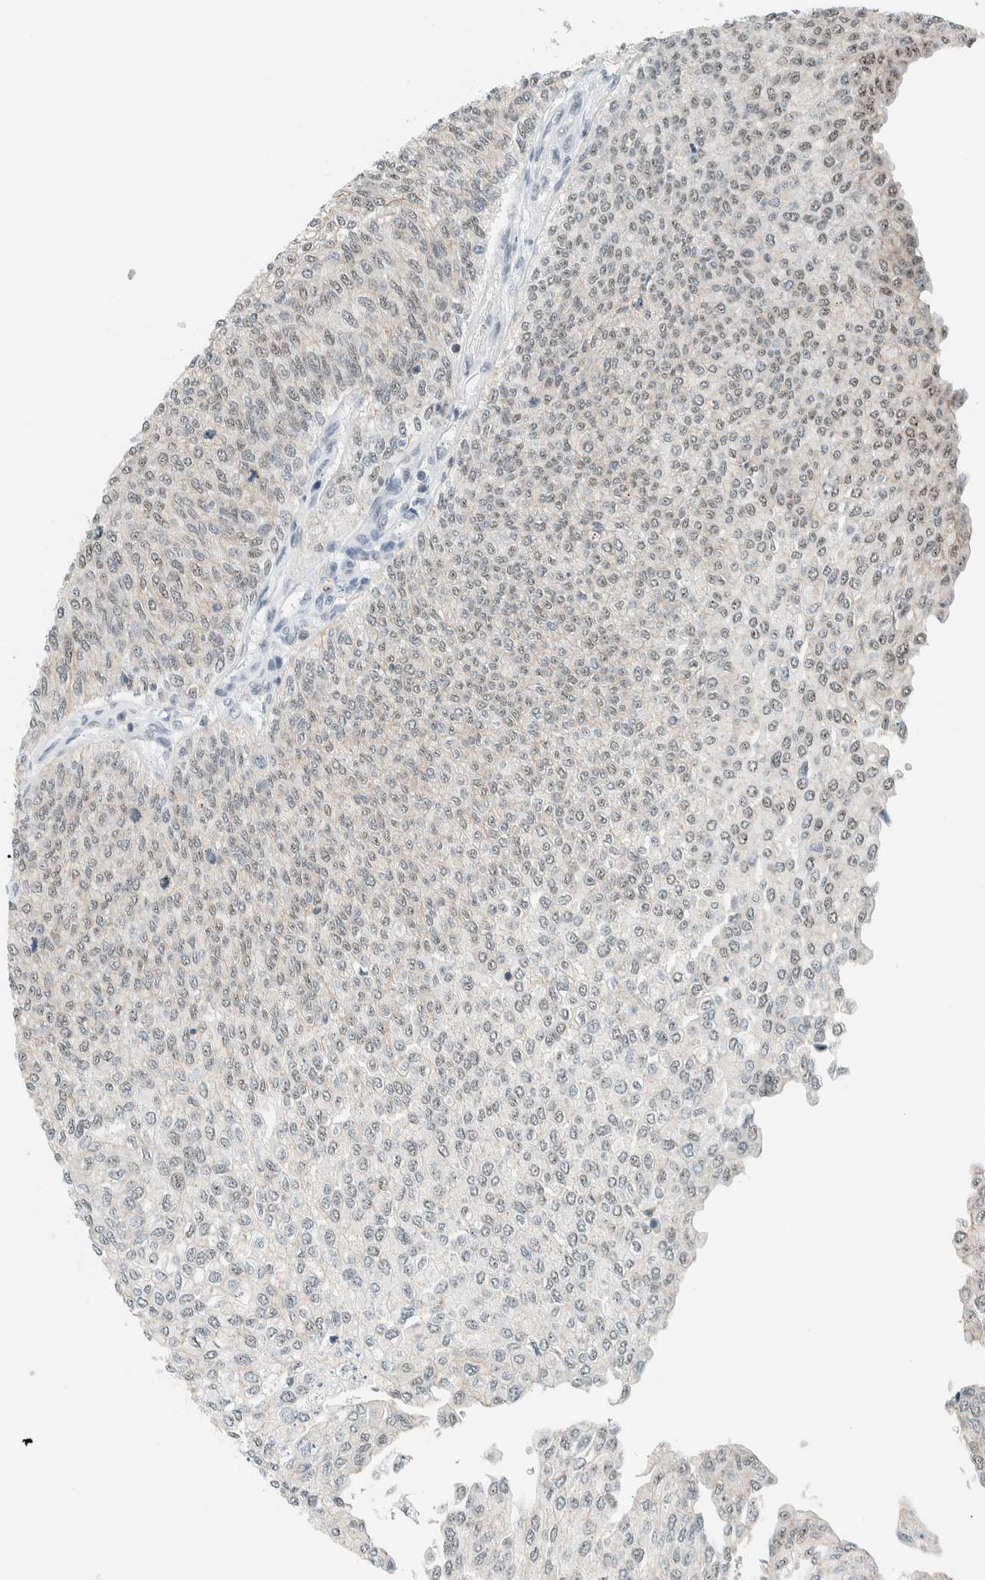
{"staining": {"intensity": "moderate", "quantity": "25%-75%", "location": "nuclear"}, "tissue": "urothelial cancer", "cell_type": "Tumor cells", "image_type": "cancer", "snomed": [{"axis": "morphology", "description": "Urothelial carcinoma, Low grade"}, {"axis": "topography", "description": "Urinary bladder"}], "caption": "Approximately 25%-75% of tumor cells in low-grade urothelial carcinoma show moderate nuclear protein staining as visualized by brown immunohistochemical staining.", "gene": "CYSRT1", "patient": {"sex": "female", "age": 79}}